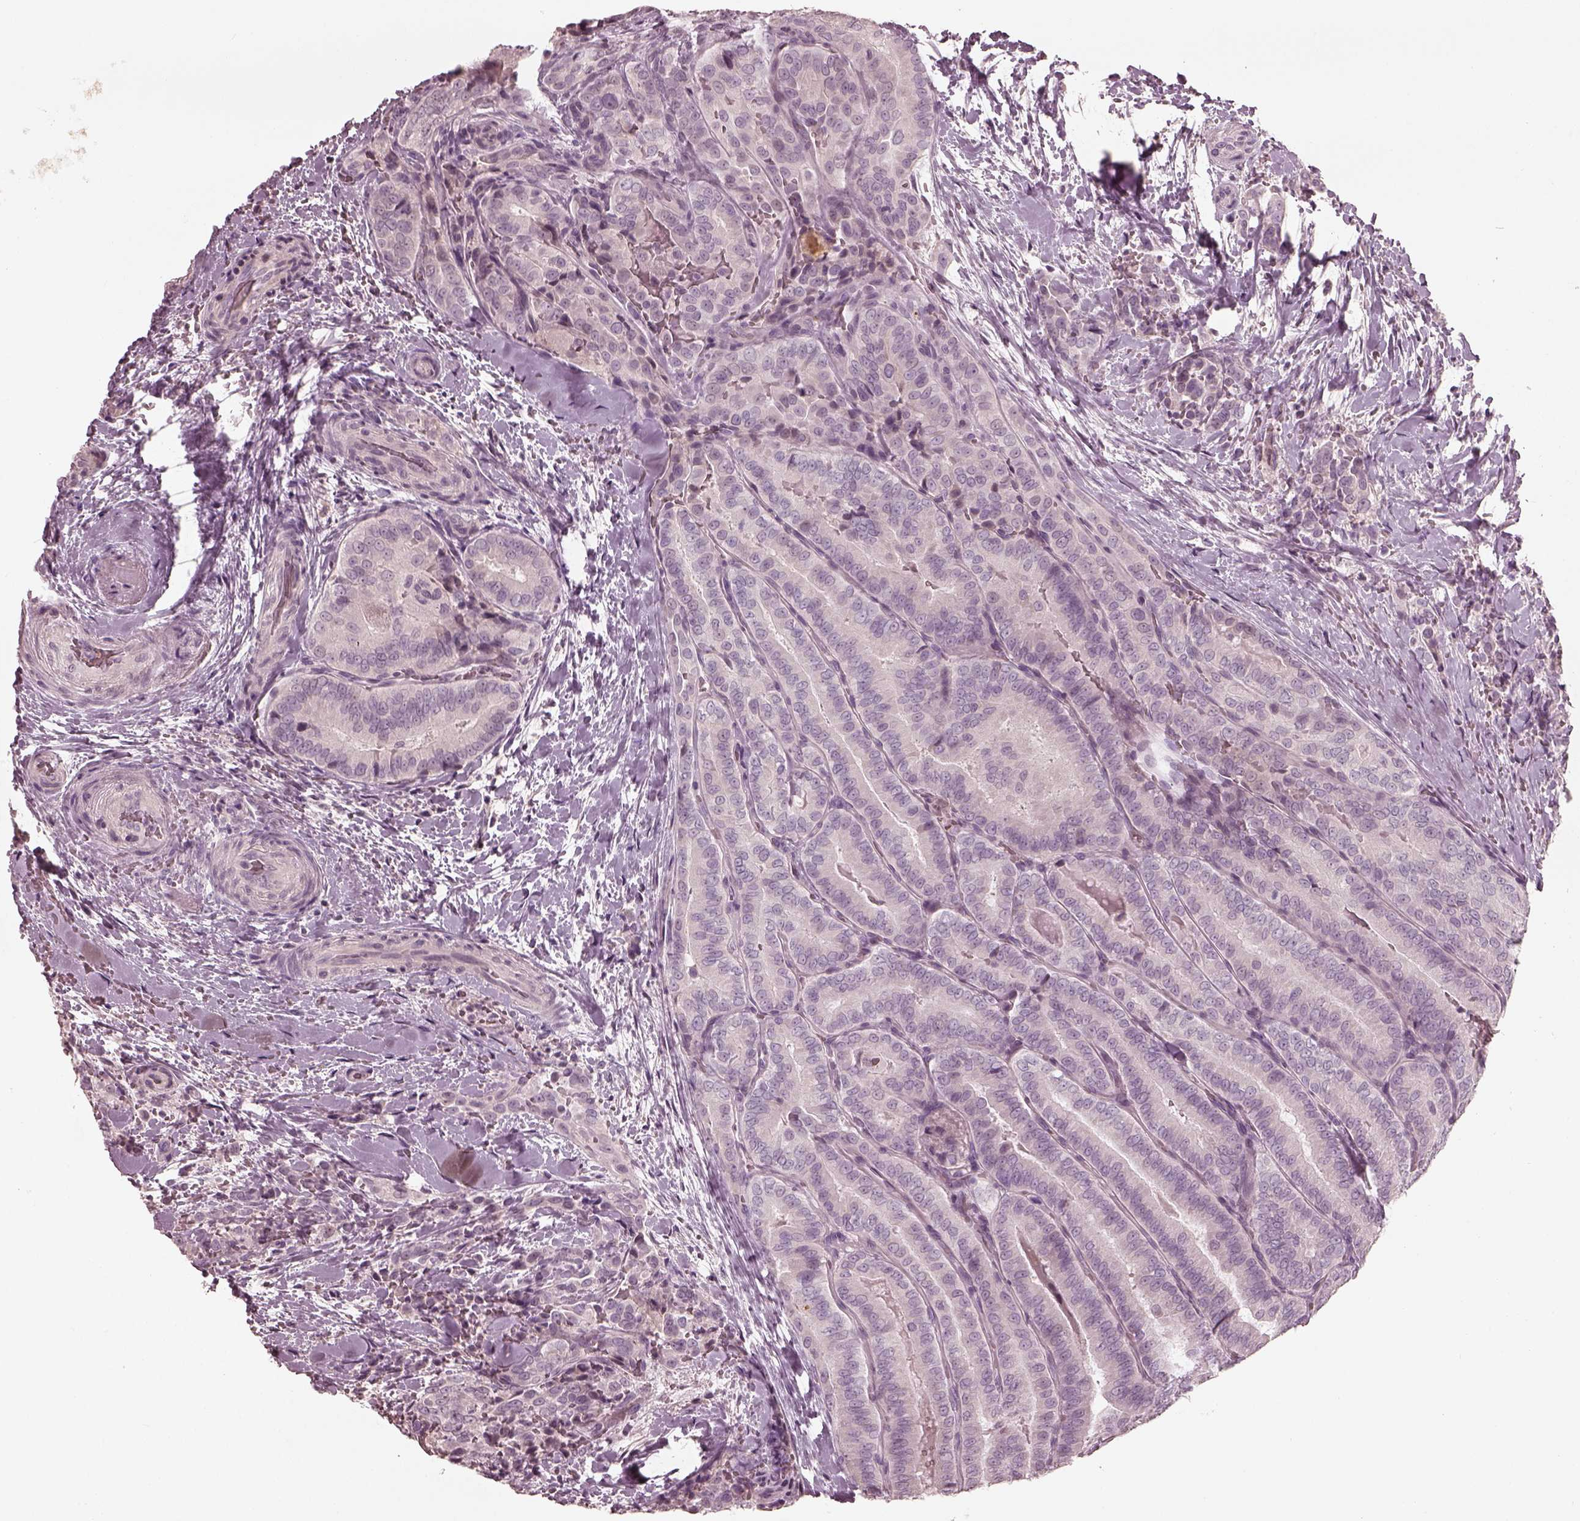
{"staining": {"intensity": "negative", "quantity": "none", "location": "none"}, "tissue": "thyroid cancer", "cell_type": "Tumor cells", "image_type": "cancer", "snomed": [{"axis": "morphology", "description": "Papillary adenocarcinoma, NOS"}, {"axis": "topography", "description": "Thyroid gland"}], "caption": "The immunohistochemistry (IHC) histopathology image has no significant staining in tumor cells of papillary adenocarcinoma (thyroid) tissue. The staining is performed using DAB (3,3'-diaminobenzidine) brown chromogen with nuclei counter-stained in using hematoxylin.", "gene": "ADRB3", "patient": {"sex": "male", "age": 61}}